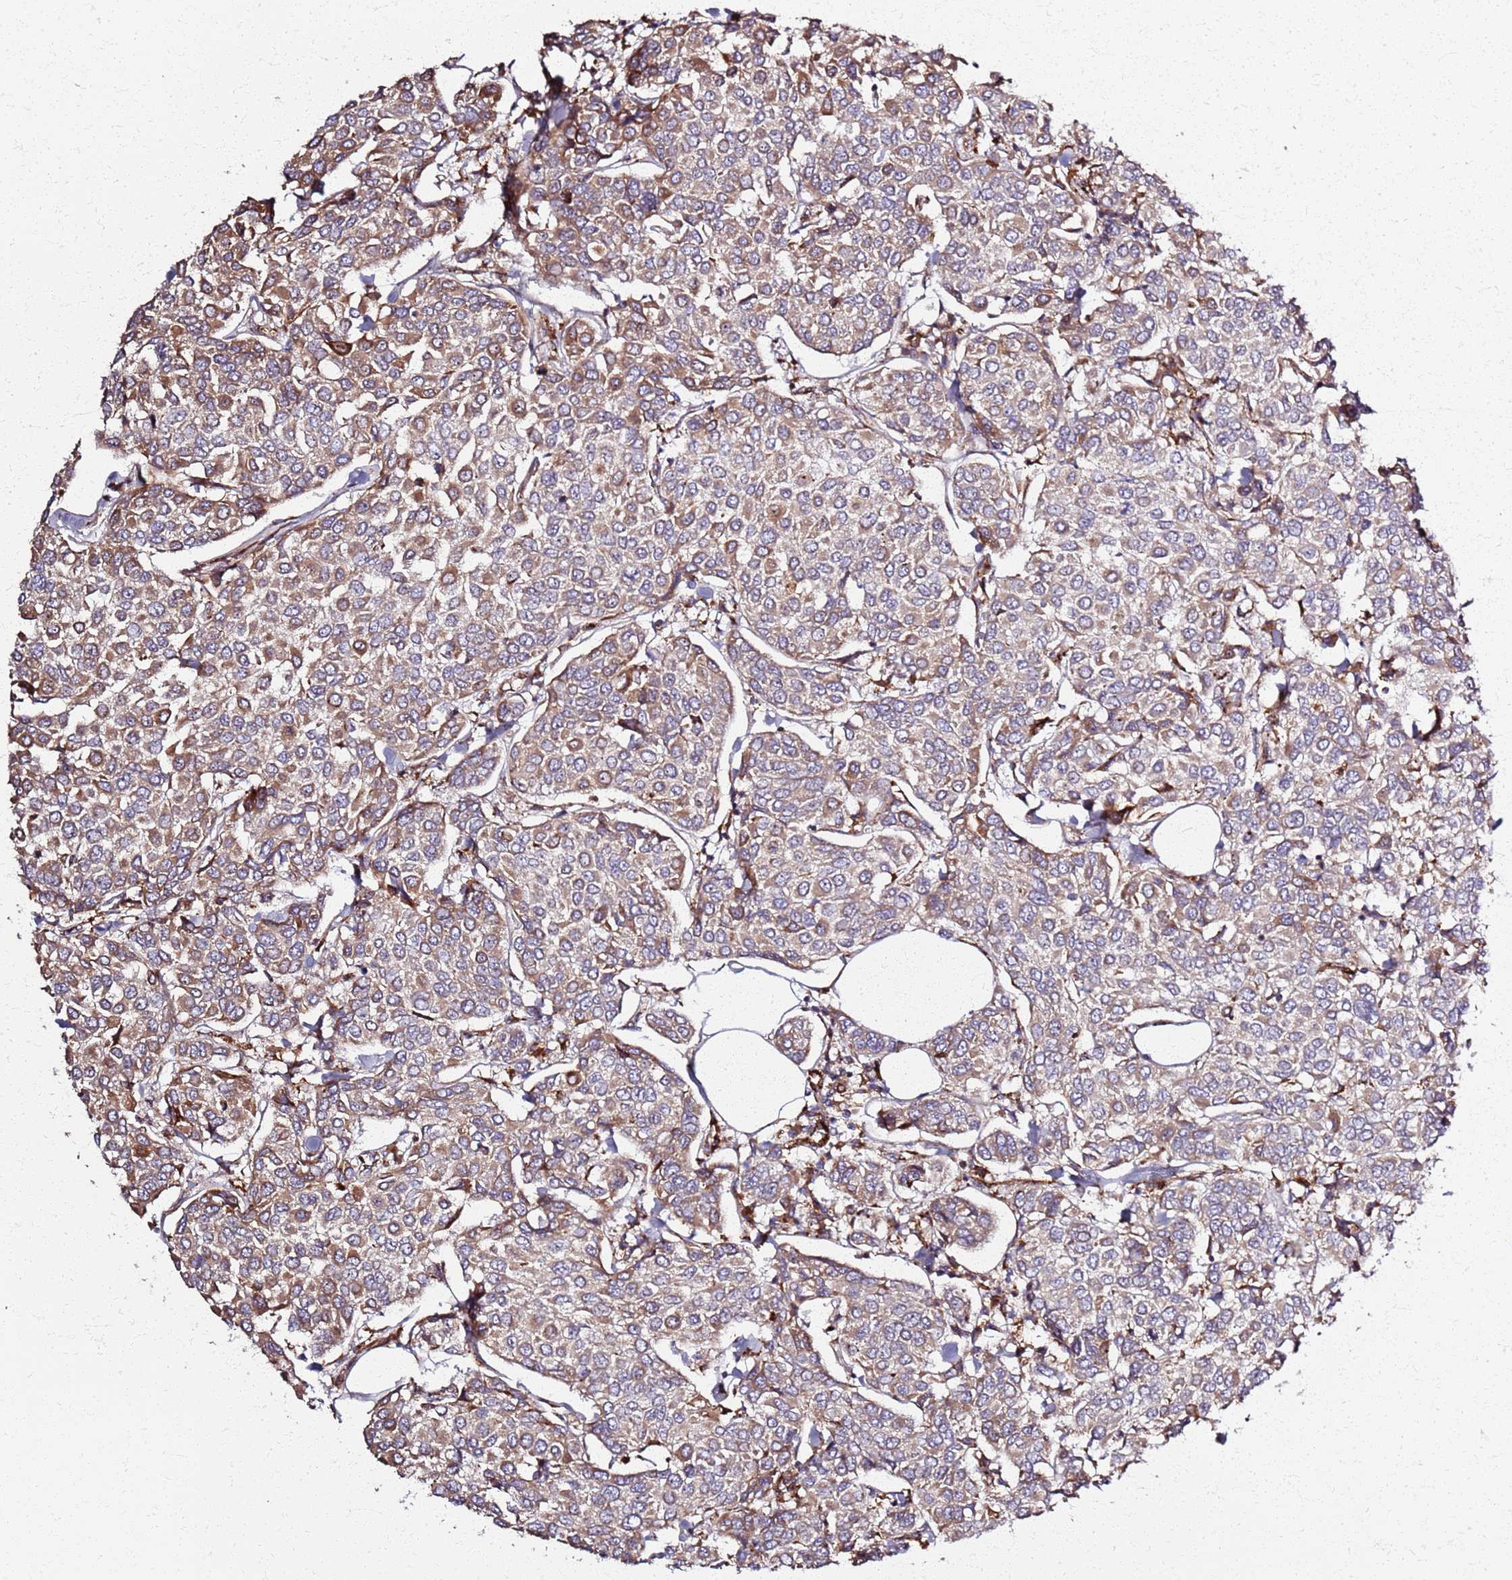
{"staining": {"intensity": "moderate", "quantity": ">75%", "location": "cytoplasmic/membranous"}, "tissue": "breast cancer", "cell_type": "Tumor cells", "image_type": "cancer", "snomed": [{"axis": "morphology", "description": "Duct carcinoma"}, {"axis": "topography", "description": "Breast"}], "caption": "Breast cancer (infiltrating ductal carcinoma) stained with a brown dye demonstrates moderate cytoplasmic/membranous positive staining in approximately >75% of tumor cells.", "gene": "KRI1", "patient": {"sex": "female", "age": 55}}